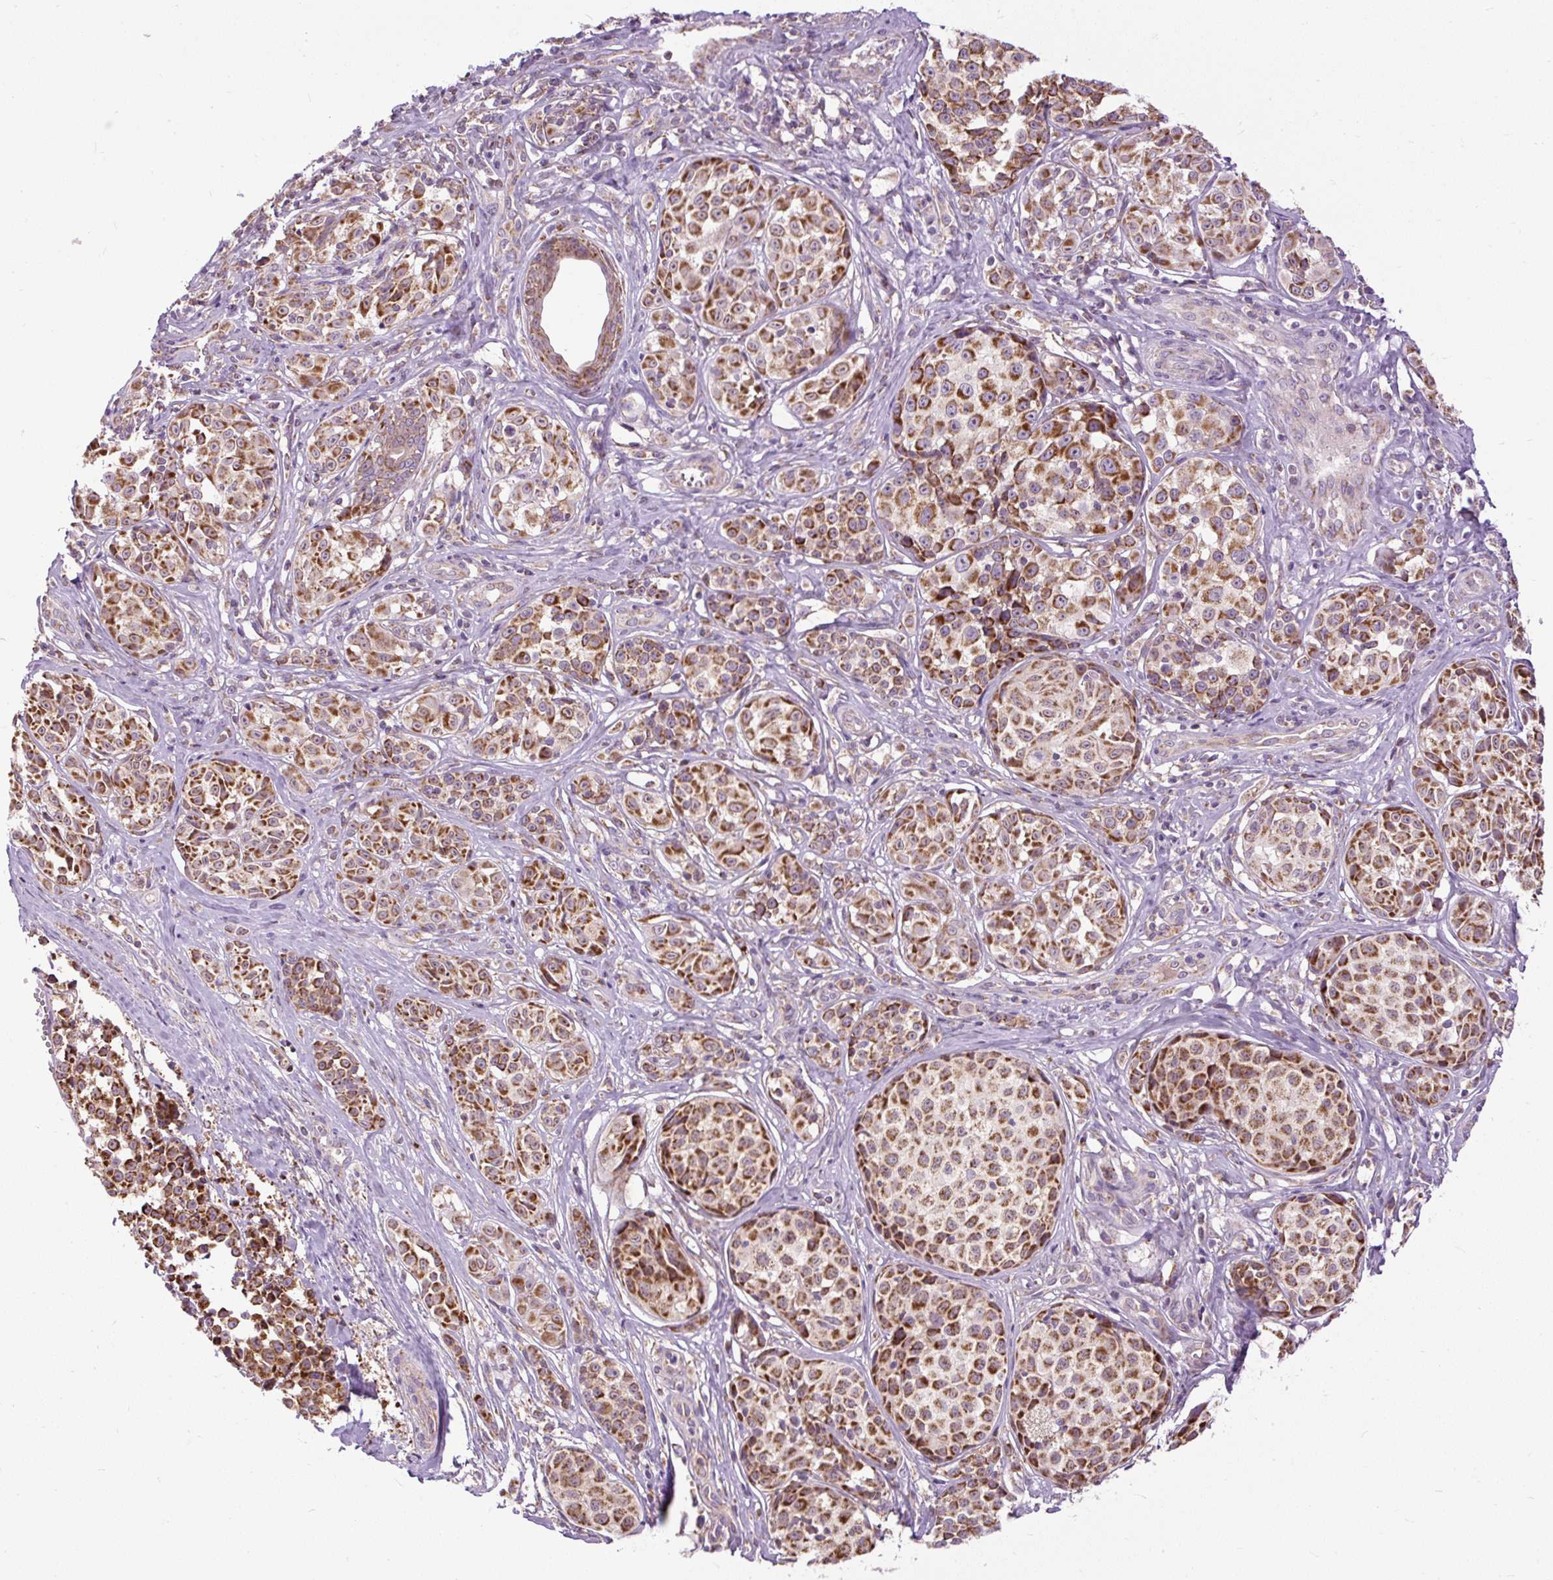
{"staining": {"intensity": "strong", "quantity": ">75%", "location": "cytoplasmic/membranous"}, "tissue": "melanoma", "cell_type": "Tumor cells", "image_type": "cancer", "snomed": [{"axis": "morphology", "description": "Malignant melanoma, NOS"}, {"axis": "topography", "description": "Skin"}], "caption": "High-magnification brightfield microscopy of malignant melanoma stained with DAB (3,3'-diaminobenzidine) (brown) and counterstained with hematoxylin (blue). tumor cells exhibit strong cytoplasmic/membranous expression is seen in about>75% of cells. (IHC, brightfield microscopy, high magnification).", "gene": "TM2D3", "patient": {"sex": "female", "age": 35}}